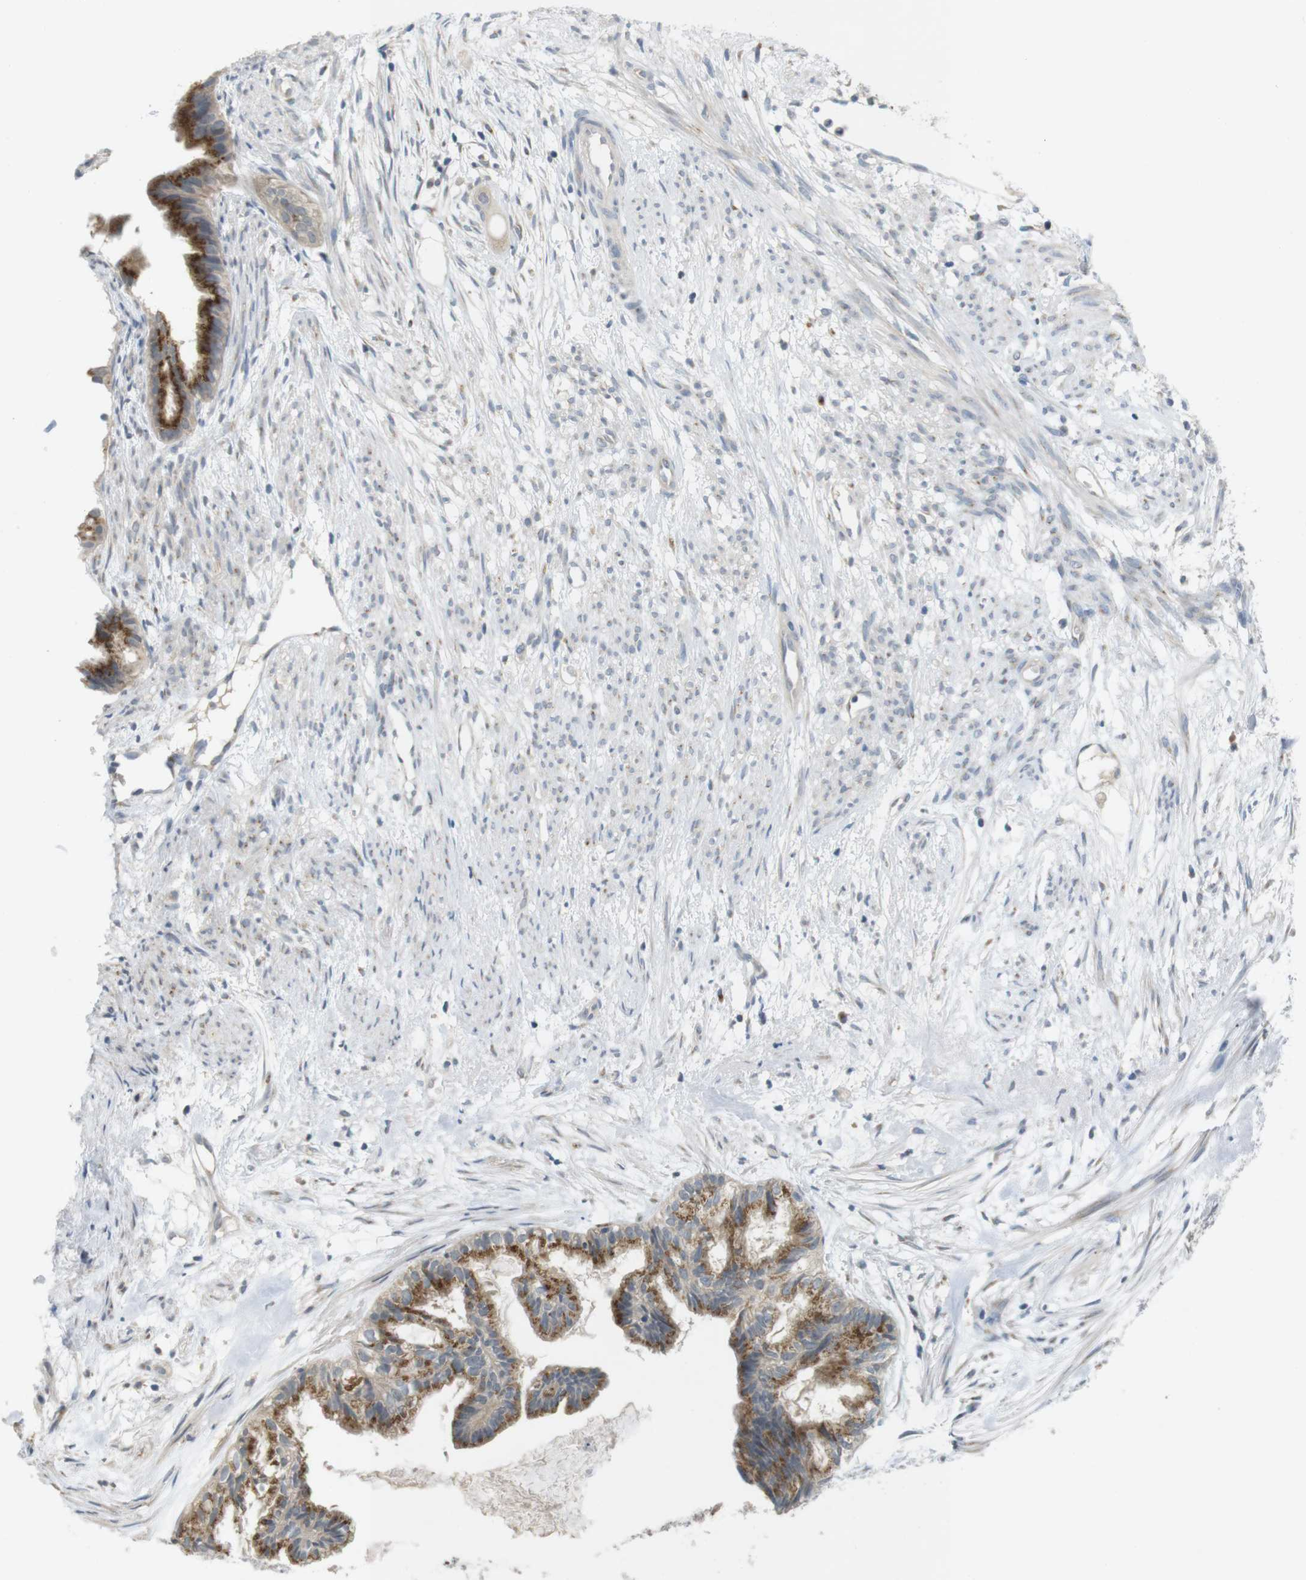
{"staining": {"intensity": "moderate", "quantity": ">75%", "location": "cytoplasmic/membranous"}, "tissue": "cervical cancer", "cell_type": "Tumor cells", "image_type": "cancer", "snomed": [{"axis": "morphology", "description": "Normal tissue, NOS"}, {"axis": "morphology", "description": "Adenocarcinoma, NOS"}, {"axis": "topography", "description": "Cervix"}, {"axis": "topography", "description": "Endometrium"}], "caption": "Immunohistochemistry (DAB (3,3'-diaminobenzidine)) staining of cervical adenocarcinoma demonstrates moderate cytoplasmic/membranous protein expression in approximately >75% of tumor cells.", "gene": "YIPF3", "patient": {"sex": "female", "age": 86}}